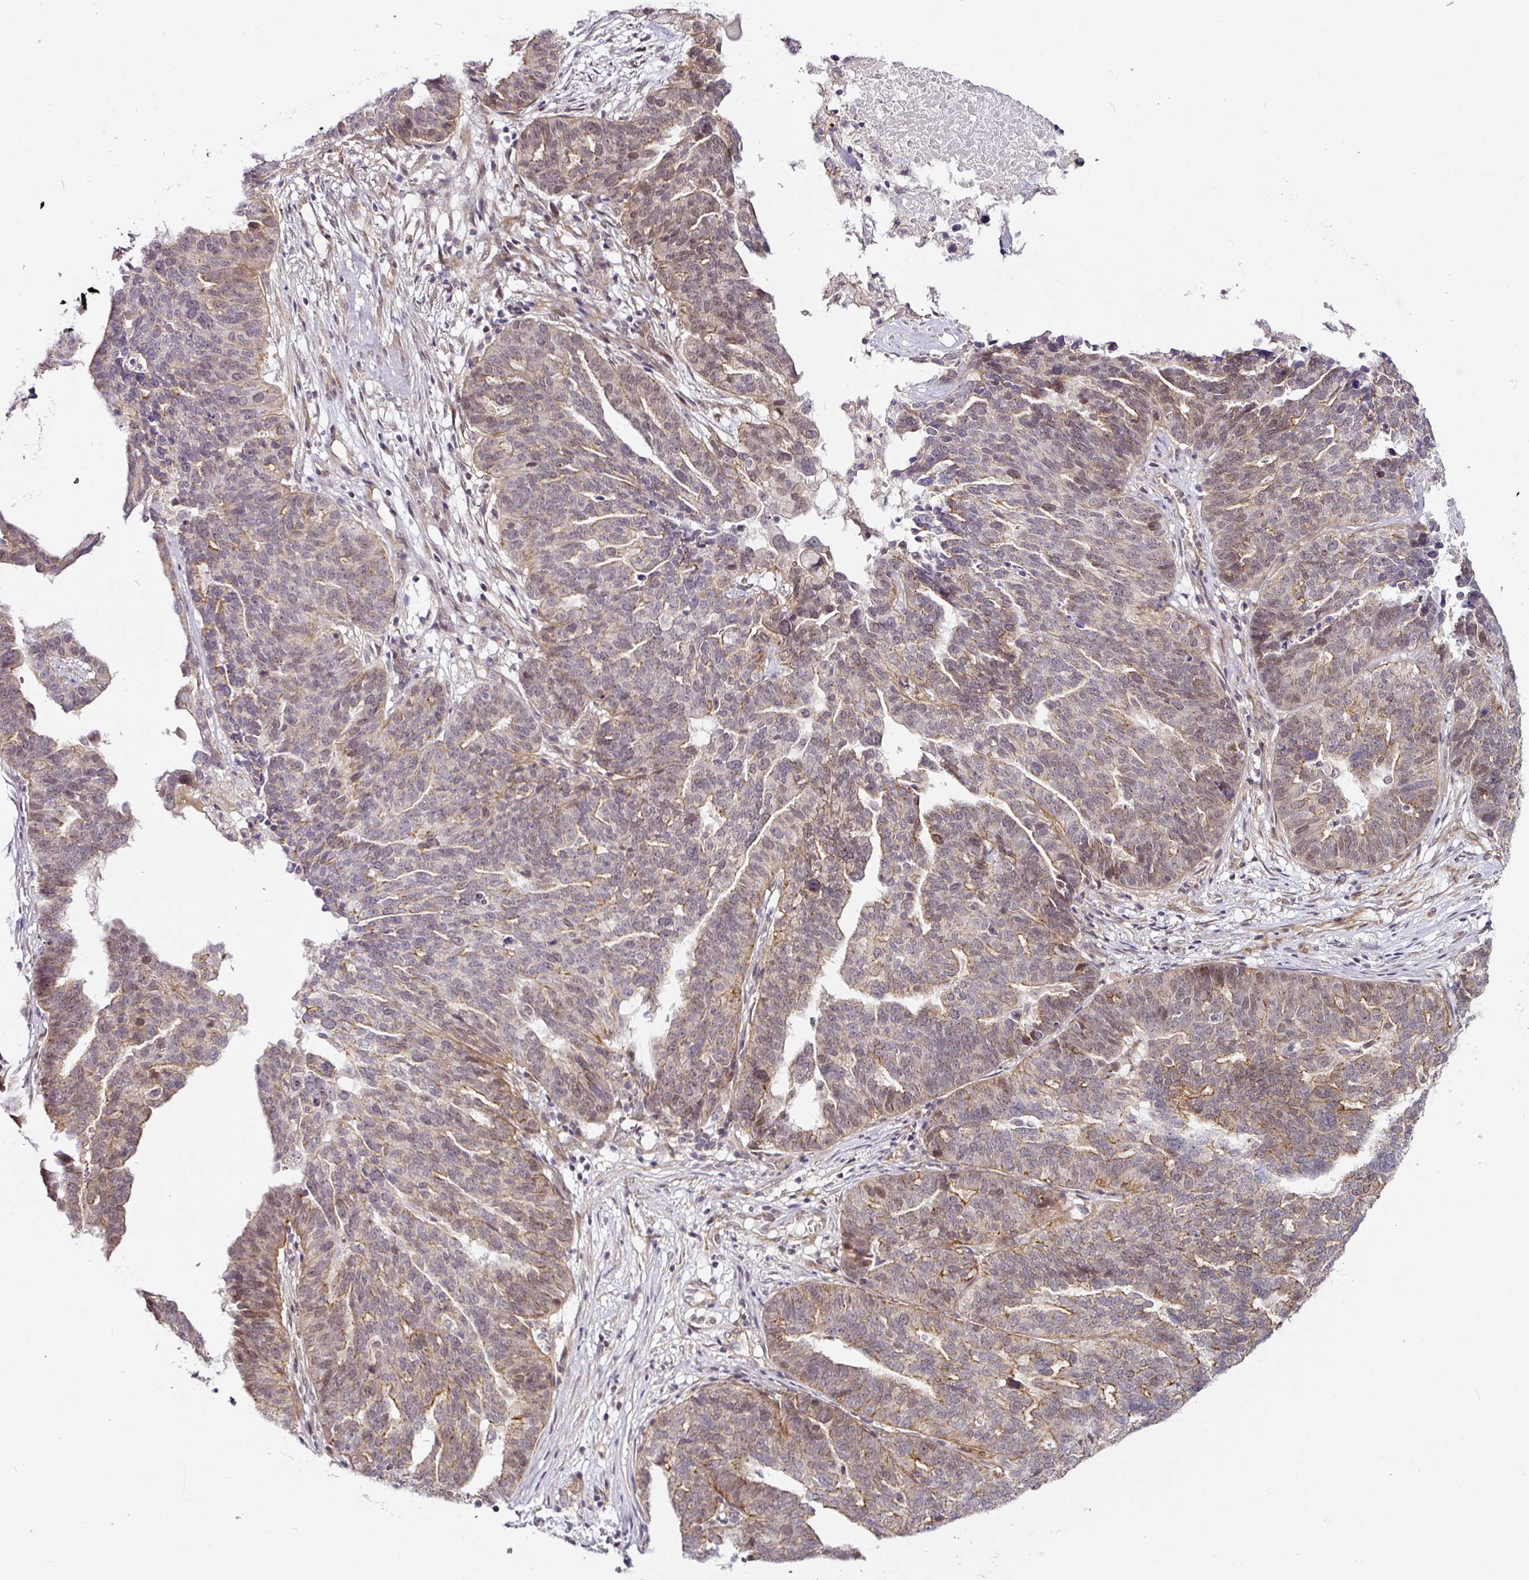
{"staining": {"intensity": "moderate", "quantity": "25%-75%", "location": "cytoplasmic/membranous,nuclear"}, "tissue": "ovarian cancer", "cell_type": "Tumor cells", "image_type": "cancer", "snomed": [{"axis": "morphology", "description": "Cystadenocarcinoma, serous, NOS"}, {"axis": "topography", "description": "Ovary"}], "caption": "Protein expression analysis of human ovarian serous cystadenocarcinoma reveals moderate cytoplasmic/membranous and nuclear expression in about 25%-75% of tumor cells. (Stains: DAB in brown, nuclei in blue, Microscopy: brightfield microscopy at high magnification).", "gene": "DCAF13", "patient": {"sex": "female", "age": 59}}